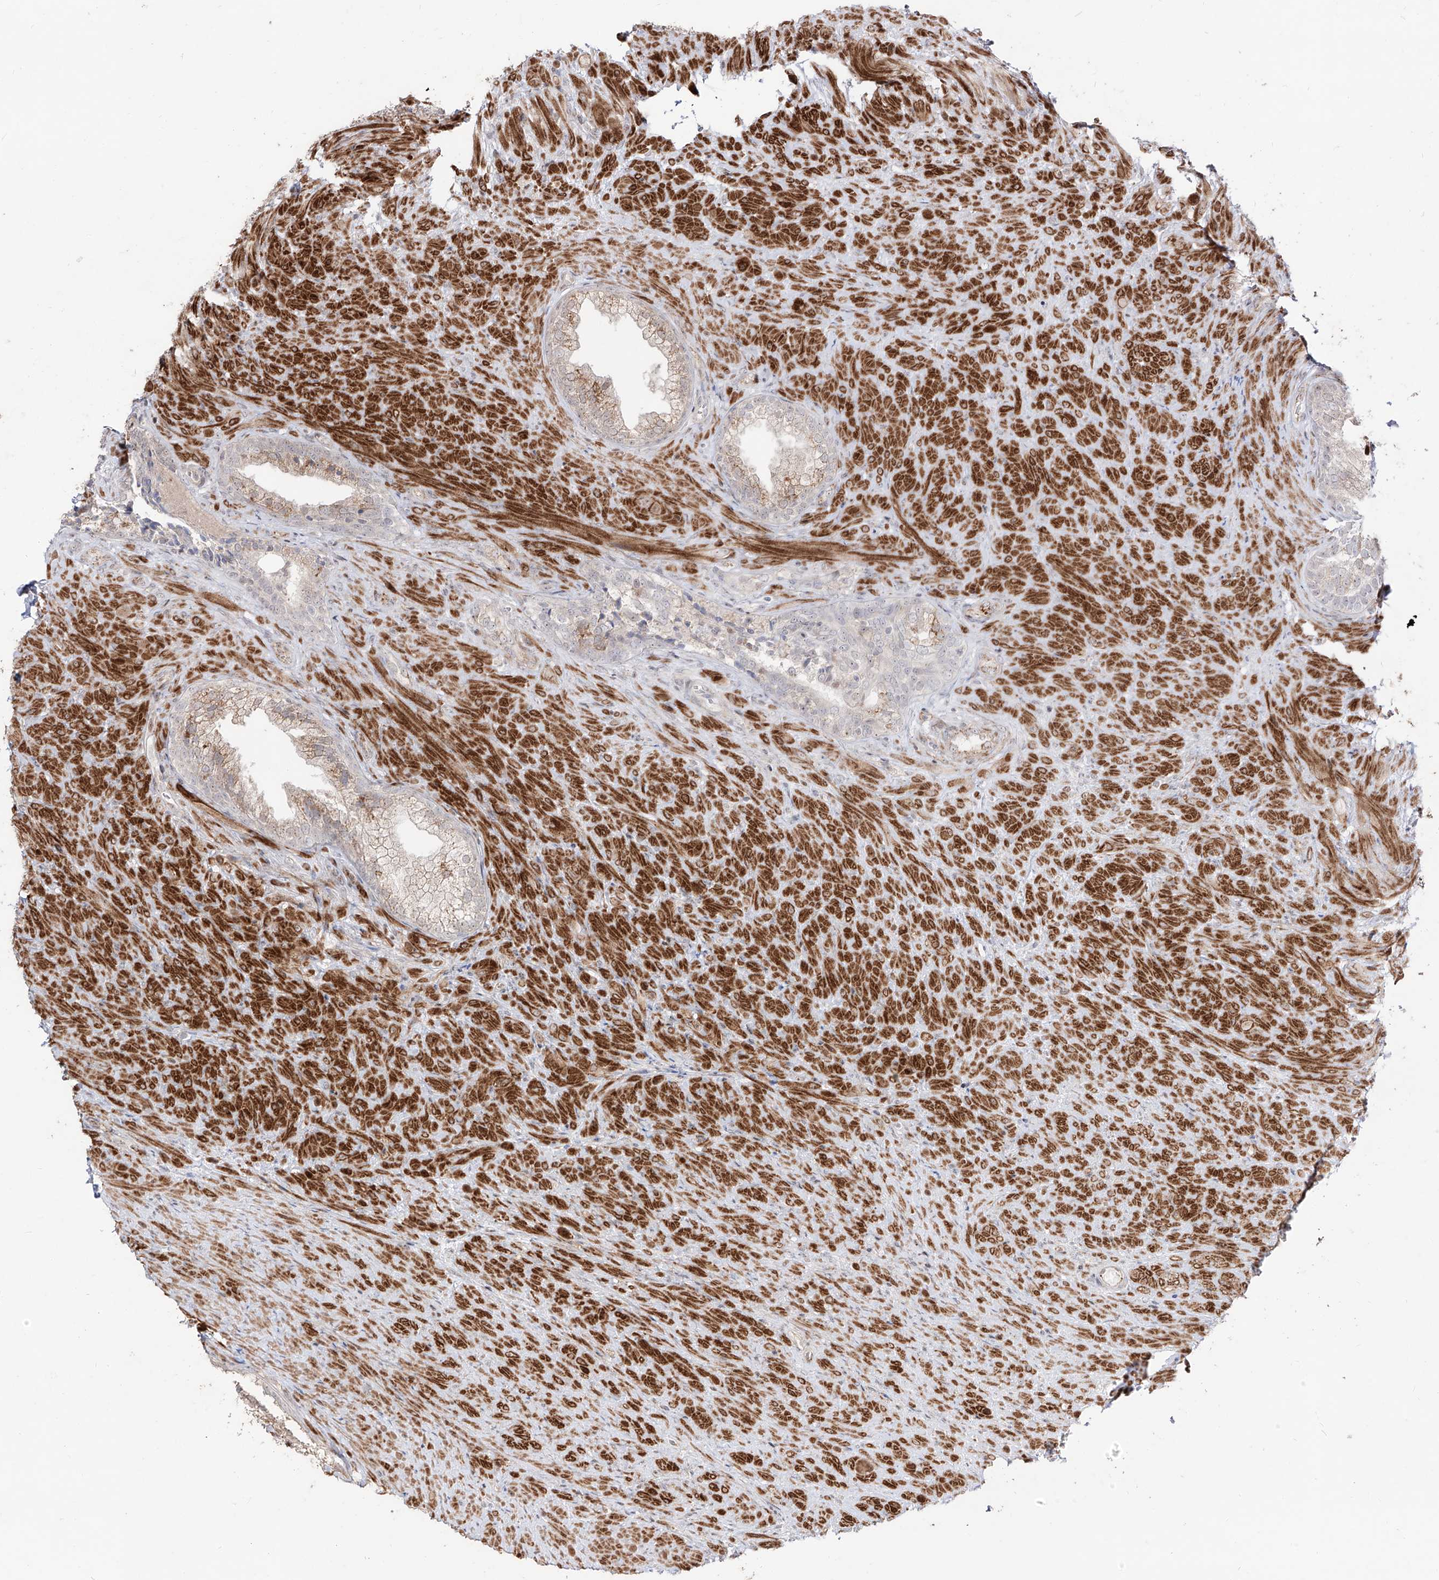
{"staining": {"intensity": "weak", "quantity": "25%-75%", "location": "cytoplasmic/membranous,nuclear"}, "tissue": "prostate", "cell_type": "Glandular cells", "image_type": "normal", "snomed": [{"axis": "morphology", "description": "Normal tissue, NOS"}, {"axis": "topography", "description": "Prostate"}], "caption": "A brown stain highlights weak cytoplasmic/membranous,nuclear positivity of a protein in glandular cells of benign human prostate. Nuclei are stained in blue.", "gene": "ZNF180", "patient": {"sex": "male", "age": 76}}